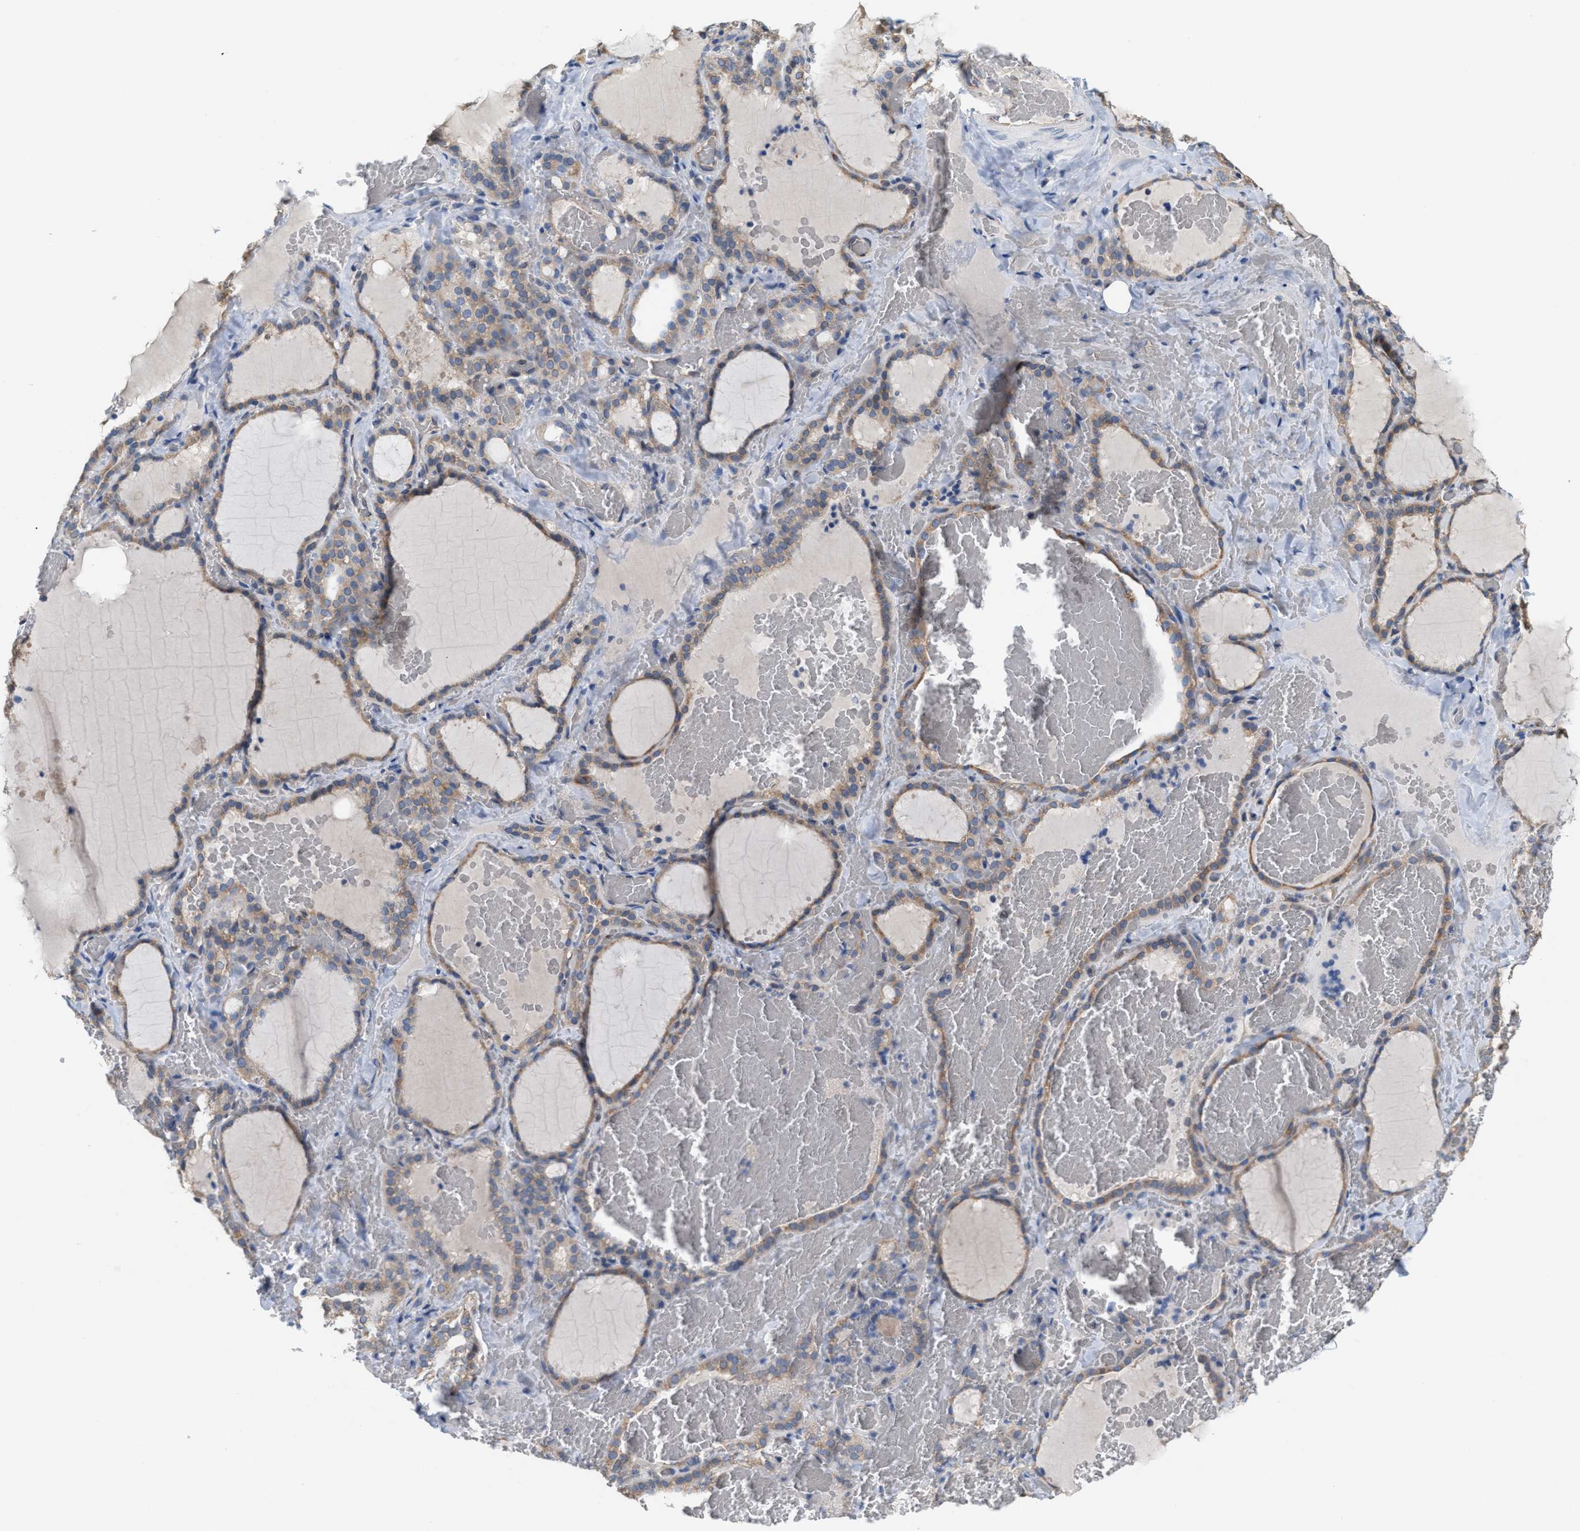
{"staining": {"intensity": "weak", "quantity": "25%-75%", "location": "cytoplasmic/membranous"}, "tissue": "thyroid gland", "cell_type": "Glandular cells", "image_type": "normal", "snomed": [{"axis": "morphology", "description": "Normal tissue, NOS"}, {"axis": "topography", "description": "Thyroid gland"}], "caption": "Protein expression analysis of normal human thyroid gland reveals weak cytoplasmic/membranous staining in about 25%-75% of glandular cells.", "gene": "UBAP2", "patient": {"sex": "female", "age": 22}}